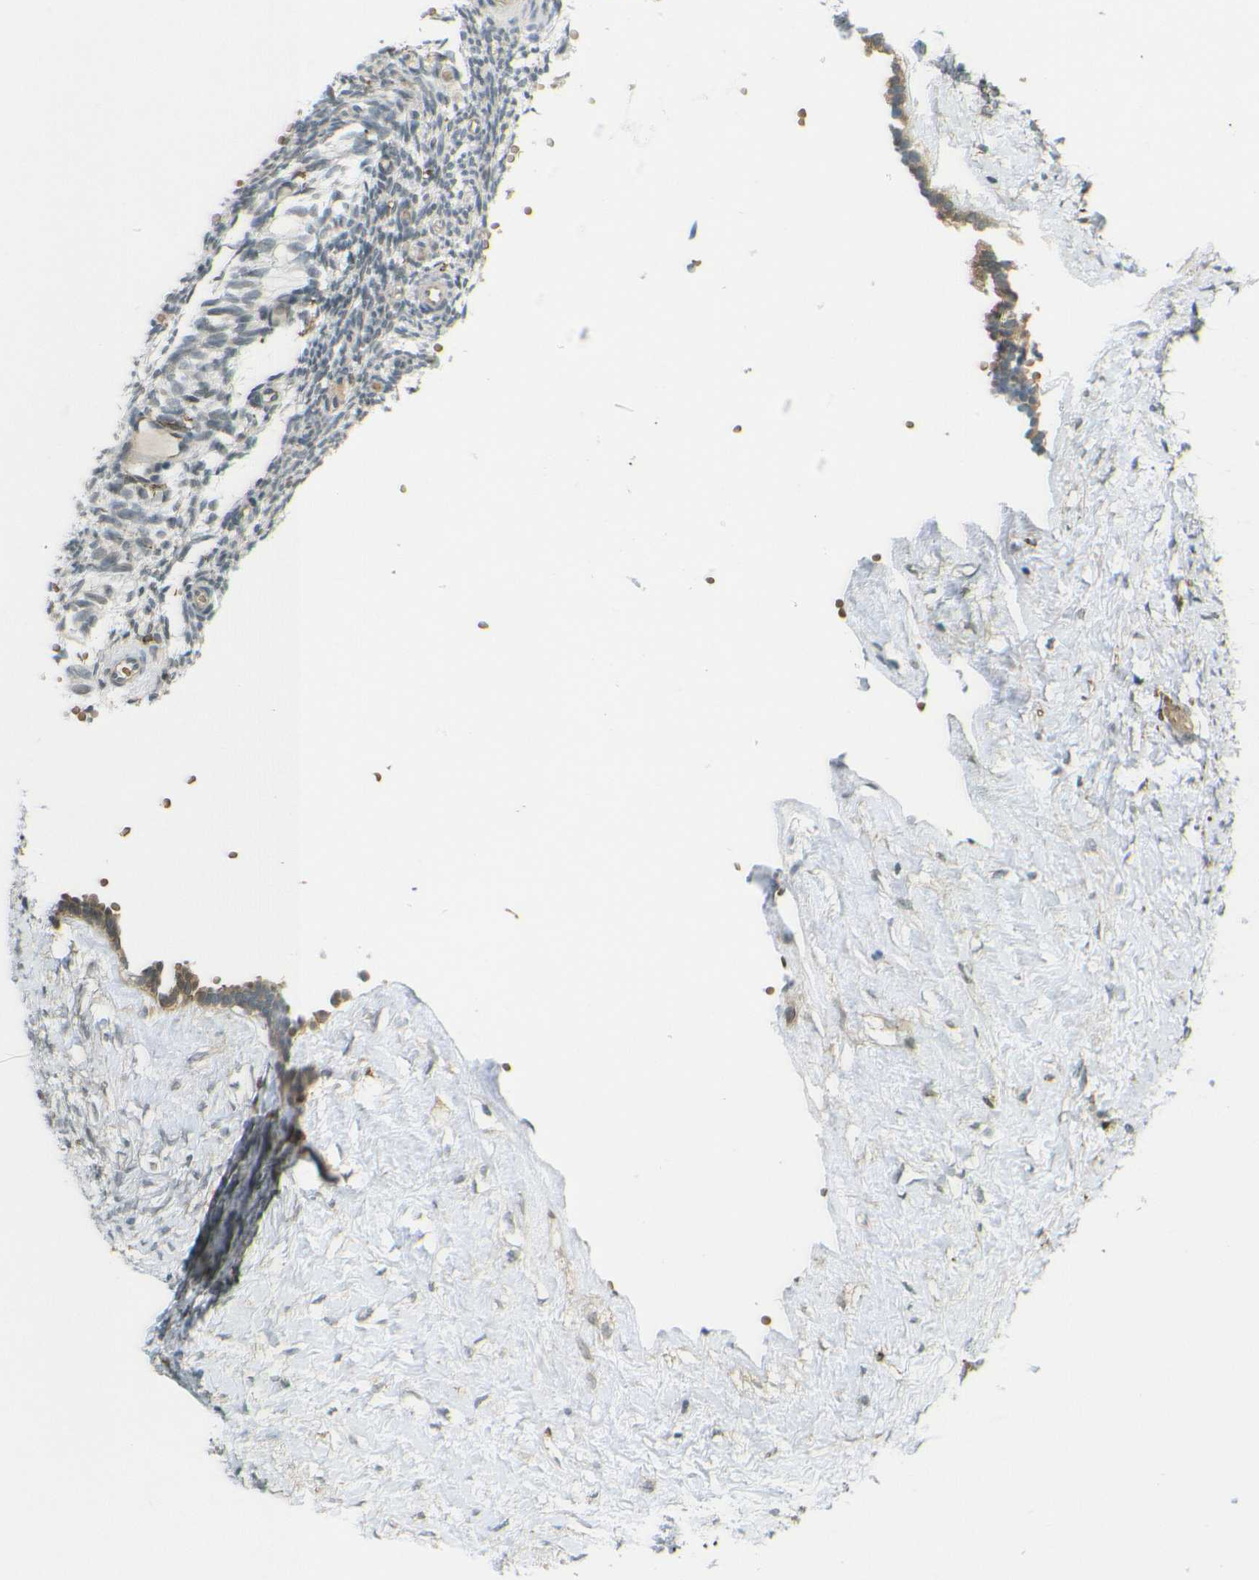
{"staining": {"intensity": "moderate", "quantity": ">75%", "location": "cytoplasmic/membranous"}, "tissue": "ovary", "cell_type": "Follicle cells", "image_type": "normal", "snomed": [{"axis": "morphology", "description": "Normal tissue, NOS"}, {"axis": "topography", "description": "Ovary"}], "caption": "IHC staining of benign ovary, which reveals medium levels of moderate cytoplasmic/membranous expression in about >75% of follicle cells indicating moderate cytoplasmic/membranous protein staining. The staining was performed using DAB (3,3'-diaminobenzidine) (brown) for protein detection and nuclei were counterstained in hematoxylin (blue).", "gene": "DAB2", "patient": {"sex": "female", "age": 35}}